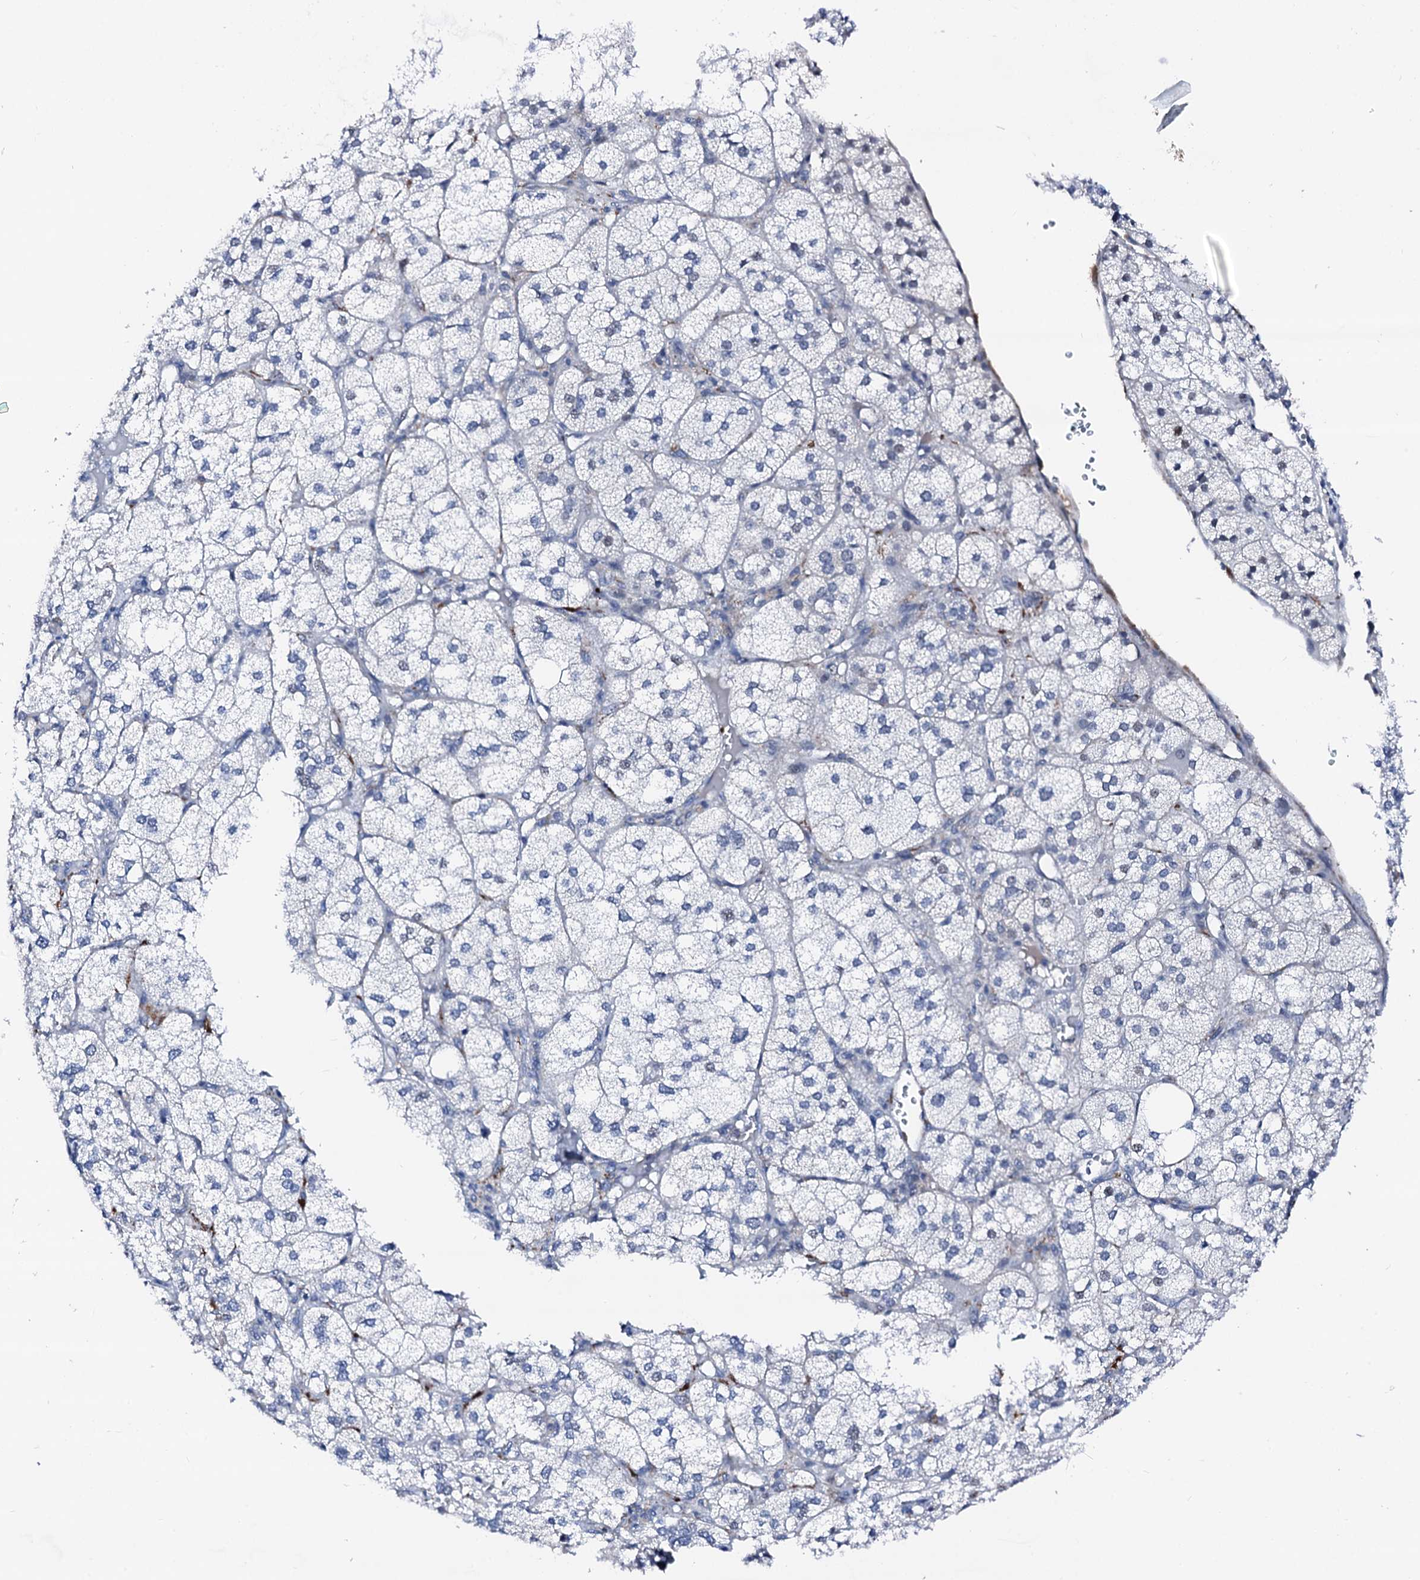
{"staining": {"intensity": "moderate", "quantity": "<25%", "location": "cytoplasmic/membranous"}, "tissue": "adrenal gland", "cell_type": "Glandular cells", "image_type": "normal", "snomed": [{"axis": "morphology", "description": "Normal tissue, NOS"}, {"axis": "topography", "description": "Adrenal gland"}], "caption": "Immunohistochemical staining of unremarkable adrenal gland demonstrates low levels of moderate cytoplasmic/membranous staining in about <25% of glandular cells.", "gene": "TRAFD1", "patient": {"sex": "female", "age": 61}}